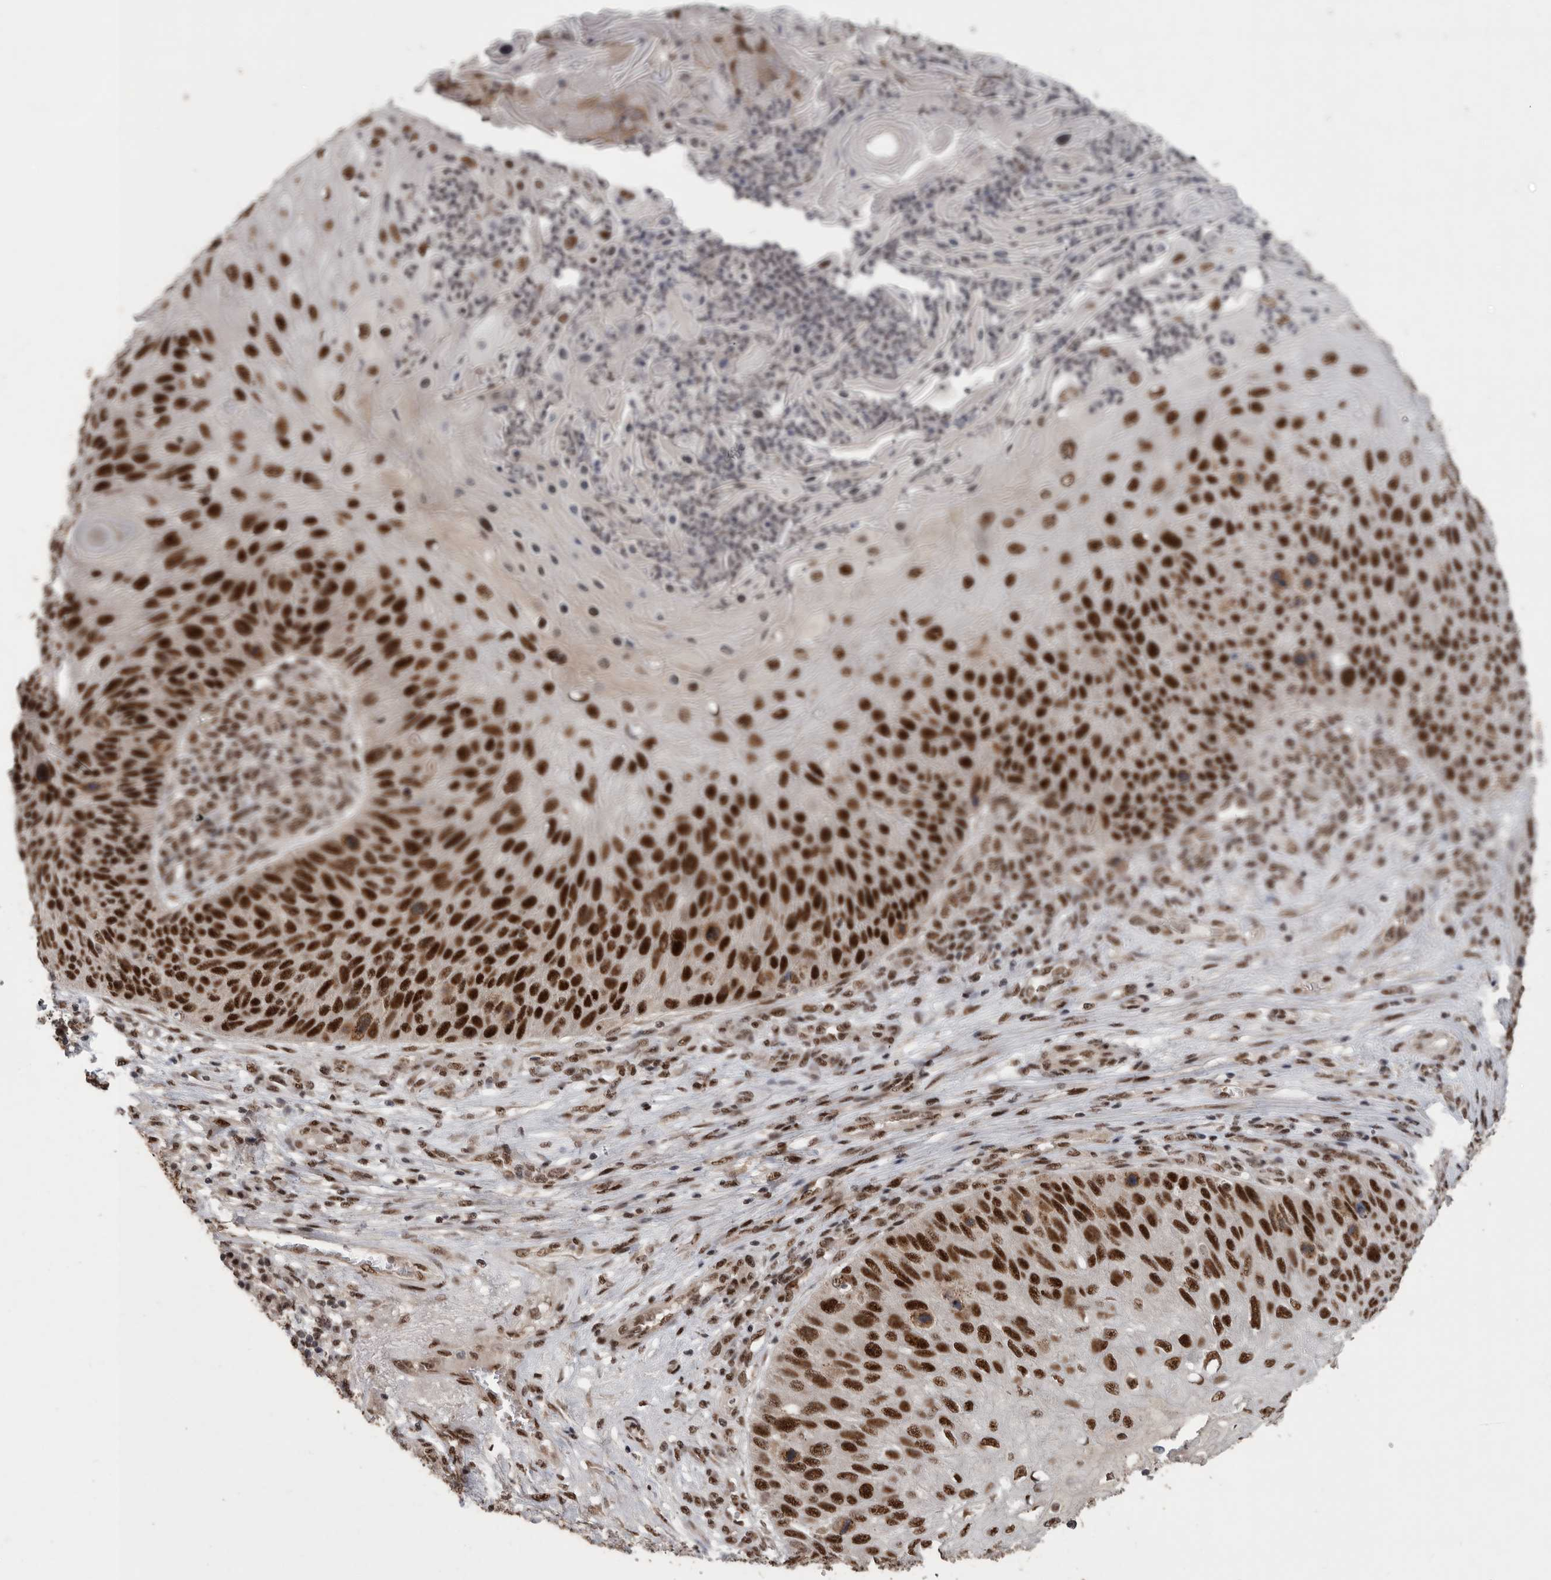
{"staining": {"intensity": "strong", "quantity": ">75%", "location": "nuclear"}, "tissue": "skin cancer", "cell_type": "Tumor cells", "image_type": "cancer", "snomed": [{"axis": "morphology", "description": "Squamous cell carcinoma, NOS"}, {"axis": "topography", "description": "Skin"}], "caption": "Skin cancer (squamous cell carcinoma) stained with immunohistochemistry (IHC) displays strong nuclear positivity in approximately >75% of tumor cells.", "gene": "PPP1R10", "patient": {"sex": "female", "age": 88}}